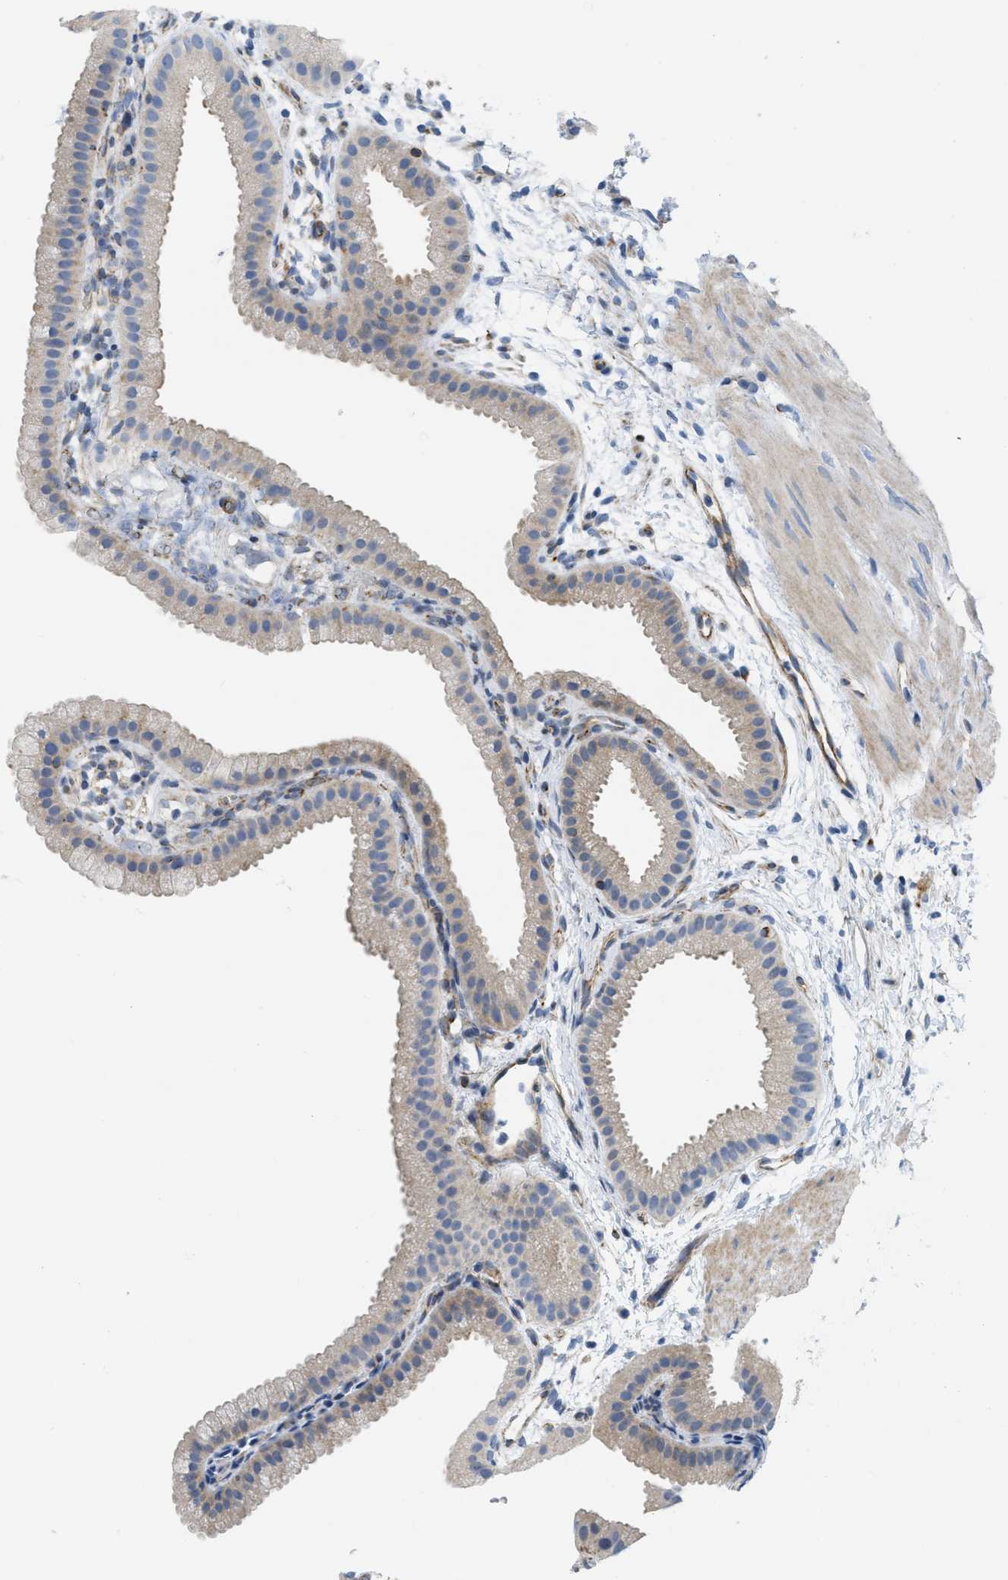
{"staining": {"intensity": "weak", "quantity": "<25%", "location": "cytoplasmic/membranous"}, "tissue": "gallbladder", "cell_type": "Glandular cells", "image_type": "normal", "snomed": [{"axis": "morphology", "description": "Normal tissue, NOS"}, {"axis": "topography", "description": "Gallbladder"}], "caption": "An IHC micrograph of benign gallbladder is shown. There is no staining in glandular cells of gallbladder.", "gene": "SLC12A1", "patient": {"sex": "female", "age": 64}}